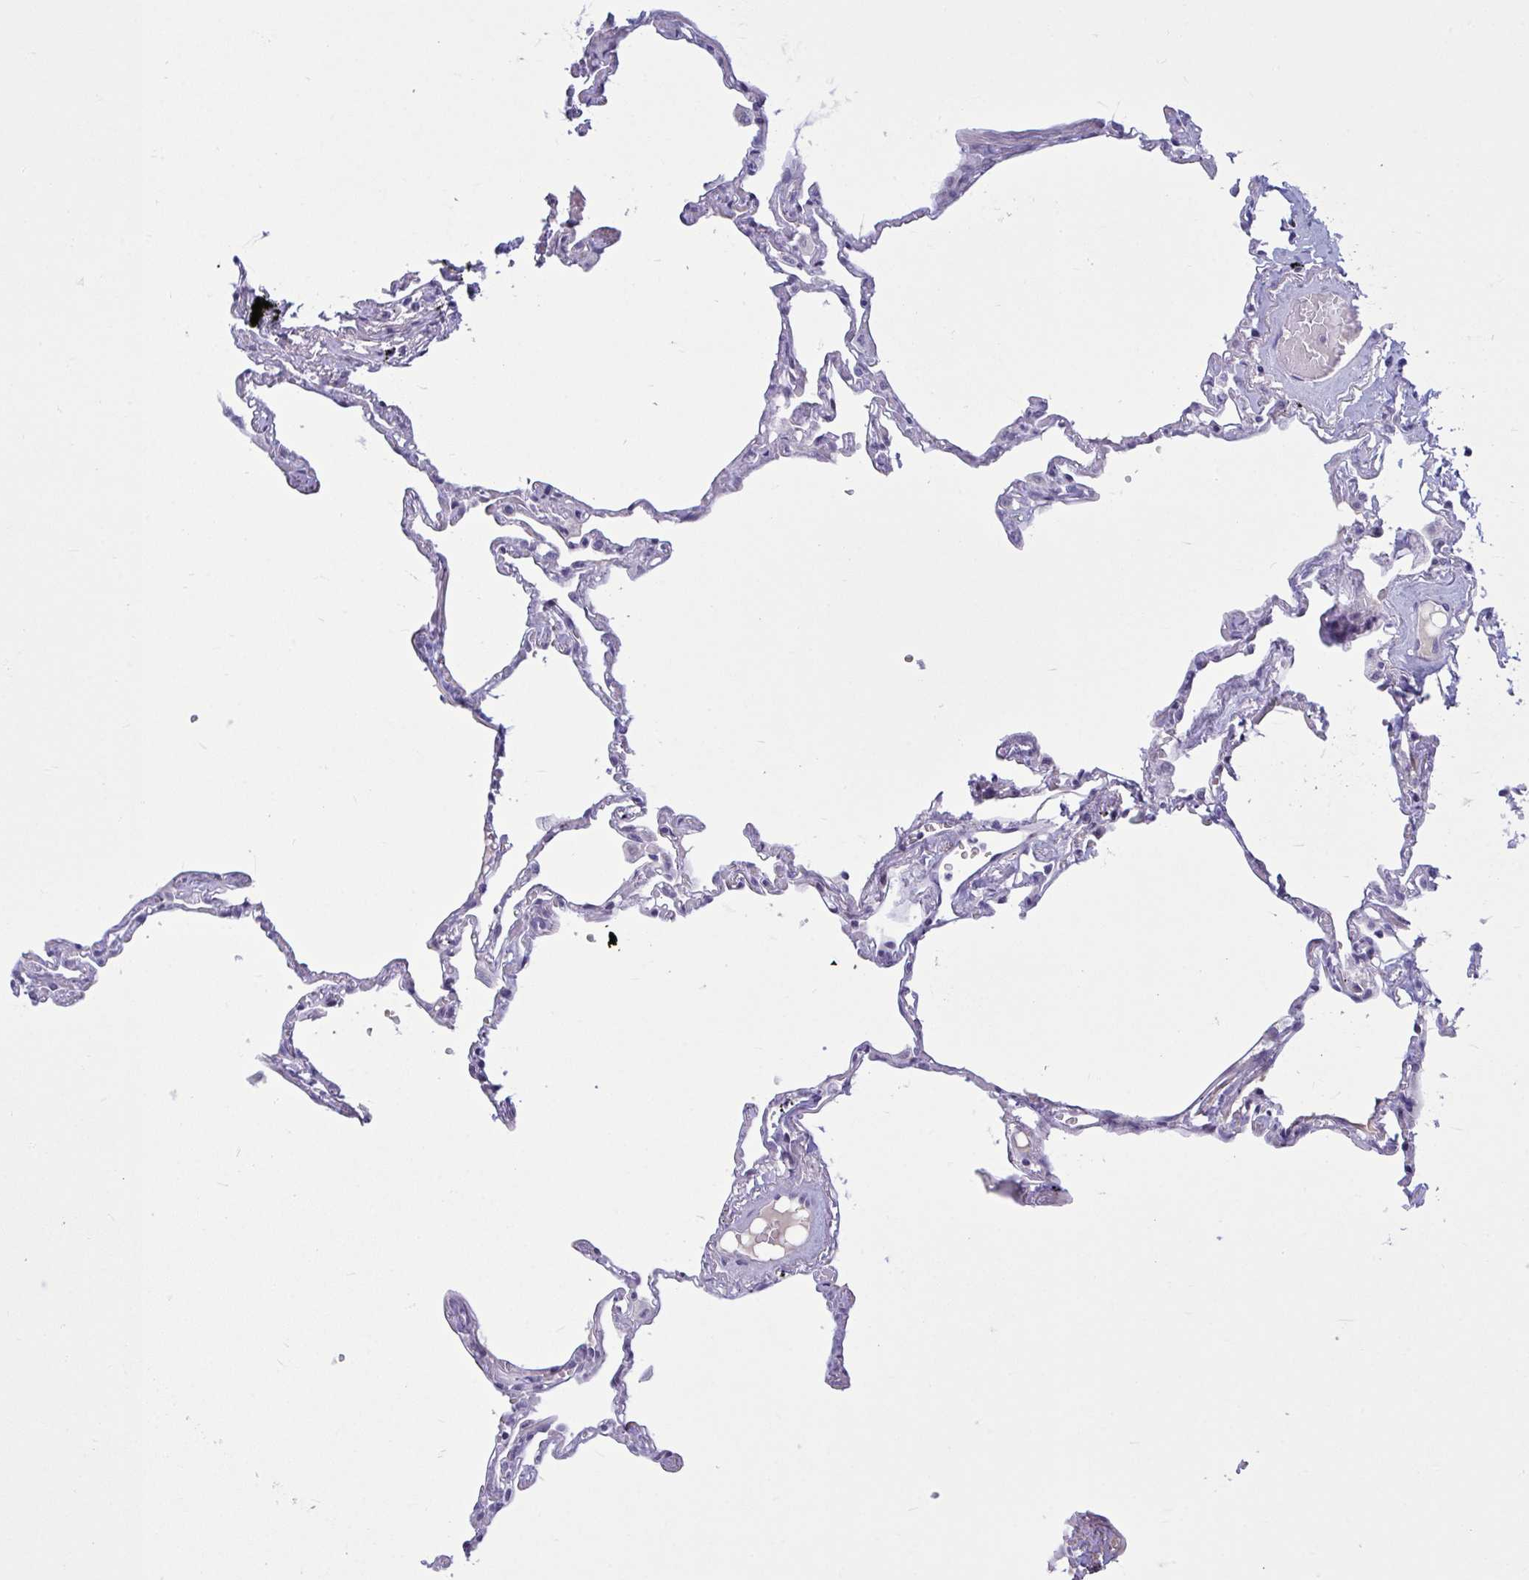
{"staining": {"intensity": "negative", "quantity": "none", "location": "none"}, "tissue": "lung", "cell_type": "Alveolar cells", "image_type": "normal", "snomed": [{"axis": "morphology", "description": "Normal tissue, NOS"}, {"axis": "topography", "description": "Lung"}], "caption": "DAB (3,3'-diaminobenzidine) immunohistochemical staining of normal lung shows no significant expression in alveolar cells.", "gene": "CNGB3", "patient": {"sex": "female", "age": 67}}